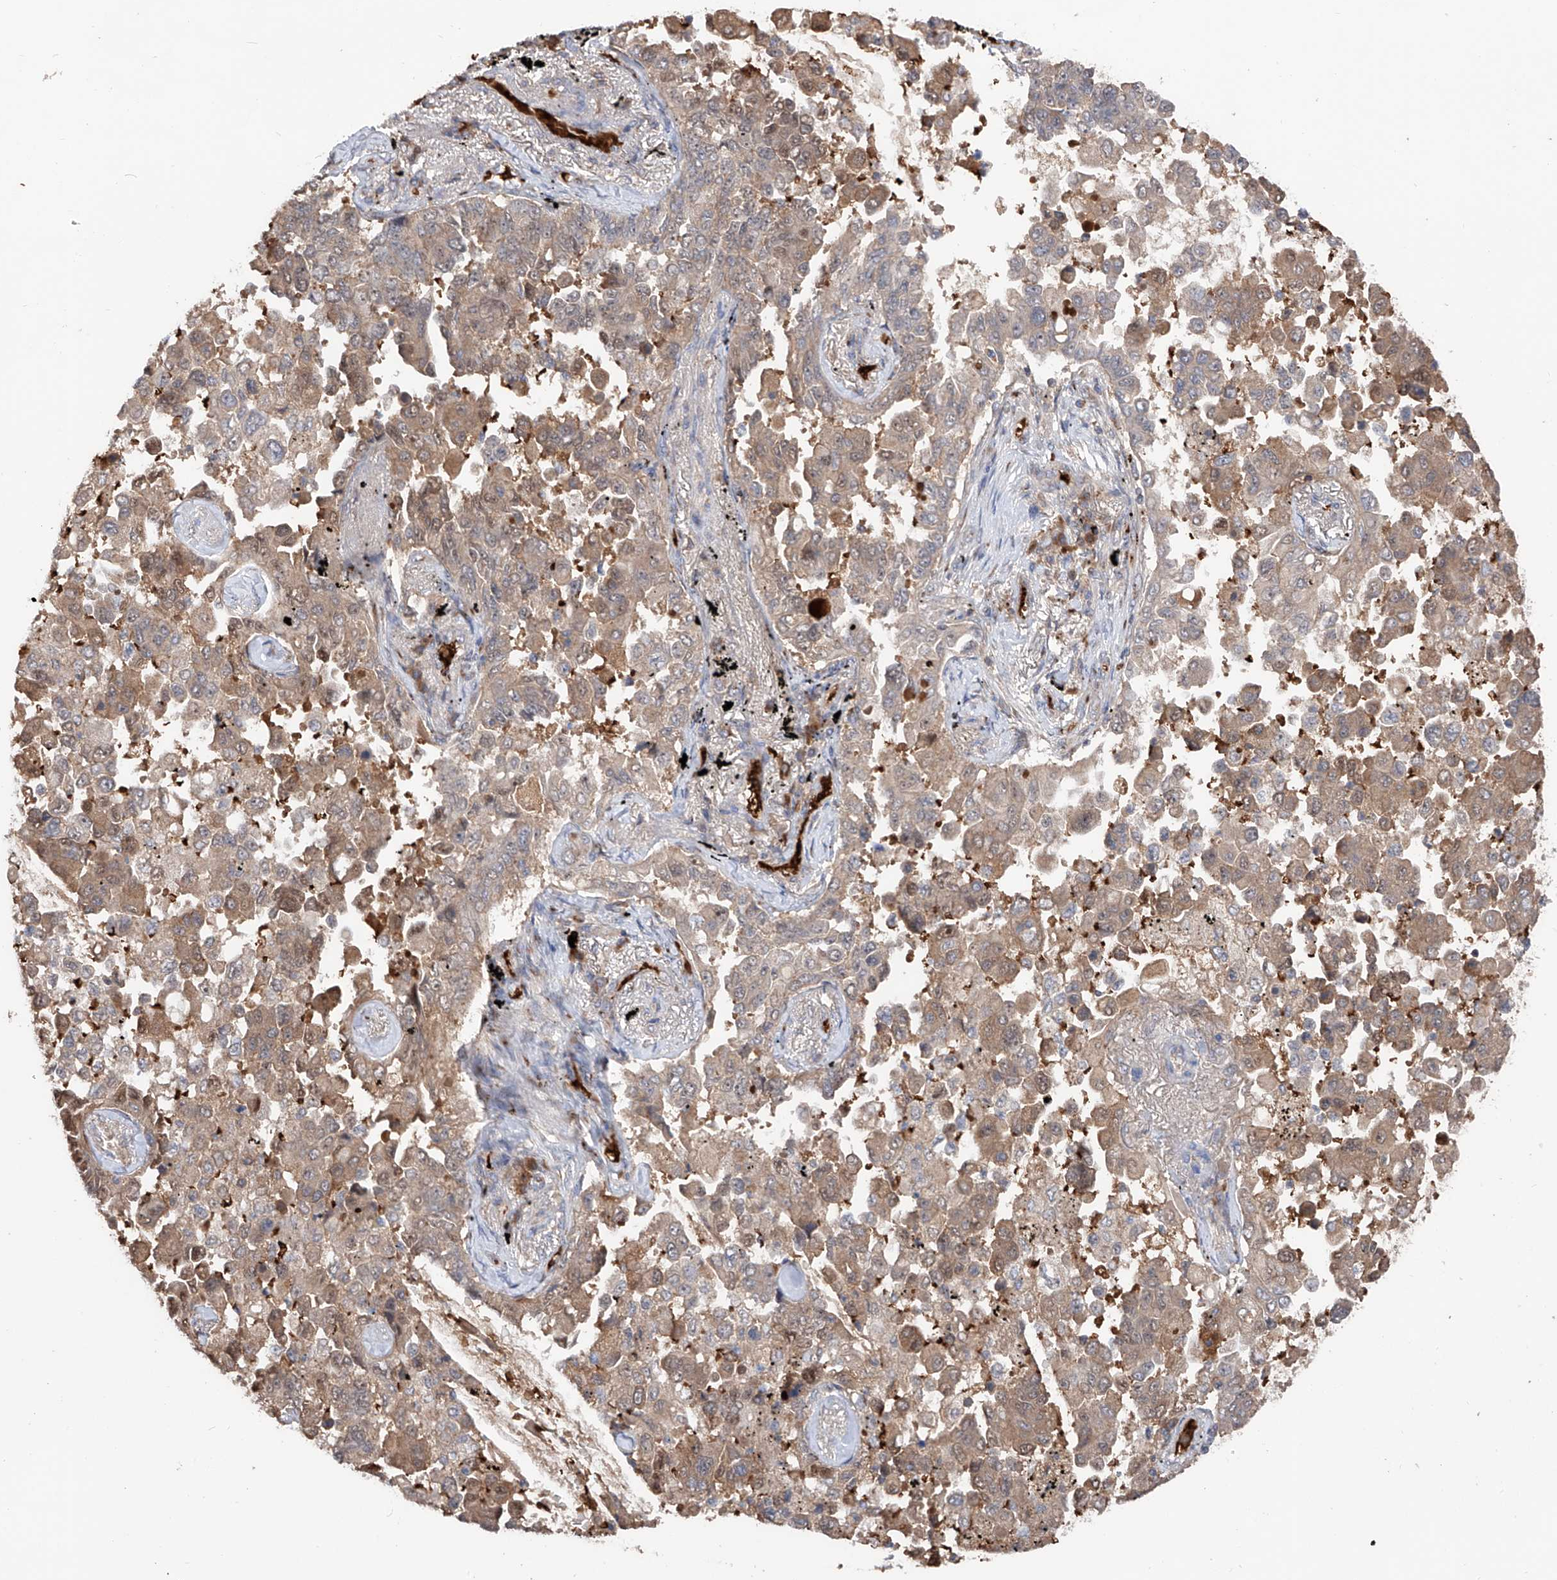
{"staining": {"intensity": "weak", "quantity": ">75%", "location": "cytoplasmic/membranous"}, "tissue": "lung cancer", "cell_type": "Tumor cells", "image_type": "cancer", "snomed": [{"axis": "morphology", "description": "Adenocarcinoma, NOS"}, {"axis": "topography", "description": "Lung"}], "caption": "Lung cancer (adenocarcinoma) tissue demonstrates weak cytoplasmic/membranous positivity in about >75% of tumor cells, visualized by immunohistochemistry.", "gene": "EDN1", "patient": {"sex": "female", "age": 67}}